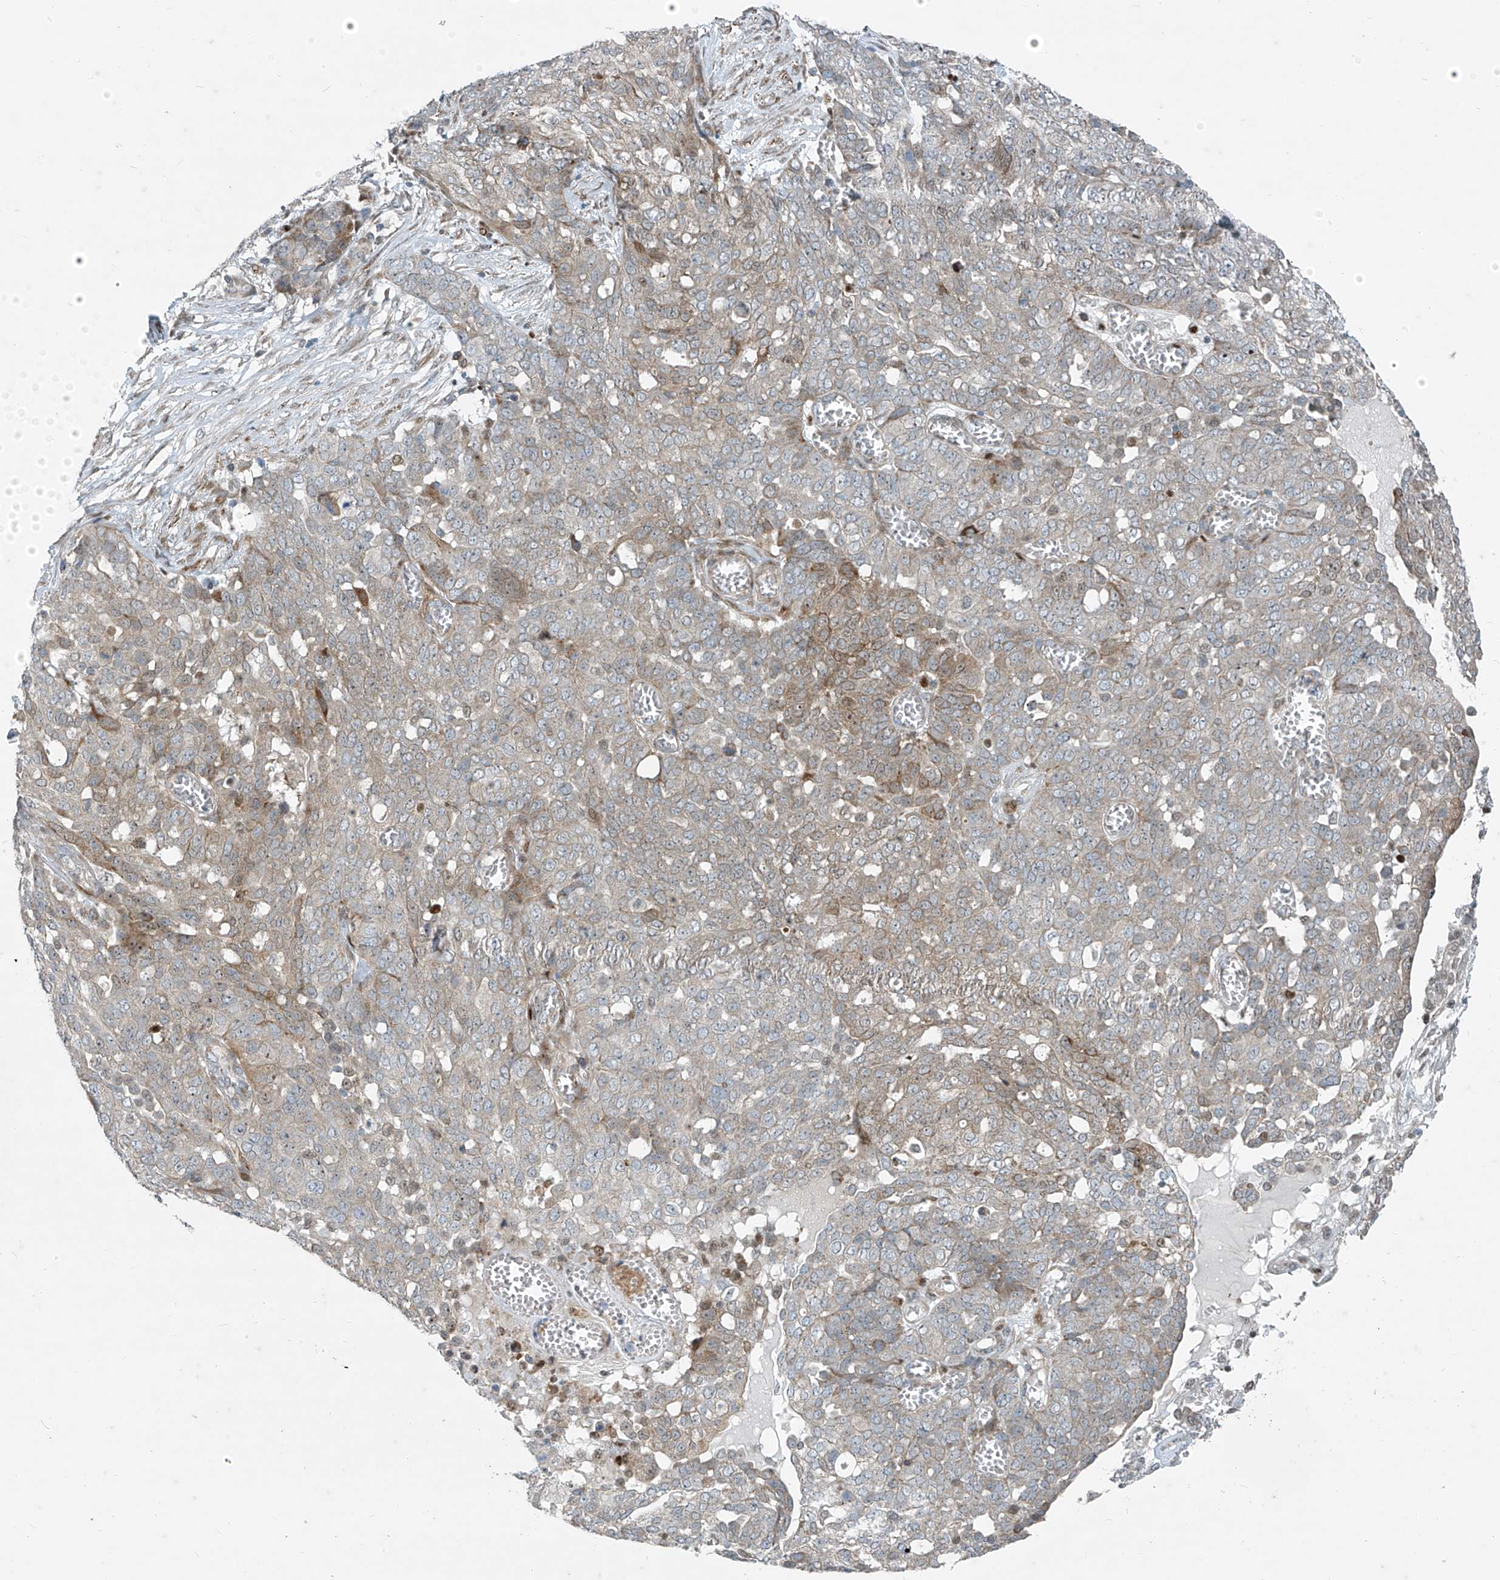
{"staining": {"intensity": "moderate", "quantity": "<25%", "location": "cytoplasmic/membranous,nuclear"}, "tissue": "ovarian cancer", "cell_type": "Tumor cells", "image_type": "cancer", "snomed": [{"axis": "morphology", "description": "Cystadenocarcinoma, serous, NOS"}, {"axis": "topography", "description": "Soft tissue"}, {"axis": "topography", "description": "Ovary"}], "caption": "This micrograph reveals IHC staining of serous cystadenocarcinoma (ovarian), with low moderate cytoplasmic/membranous and nuclear positivity in about <25% of tumor cells.", "gene": "PPCS", "patient": {"sex": "female", "age": 57}}